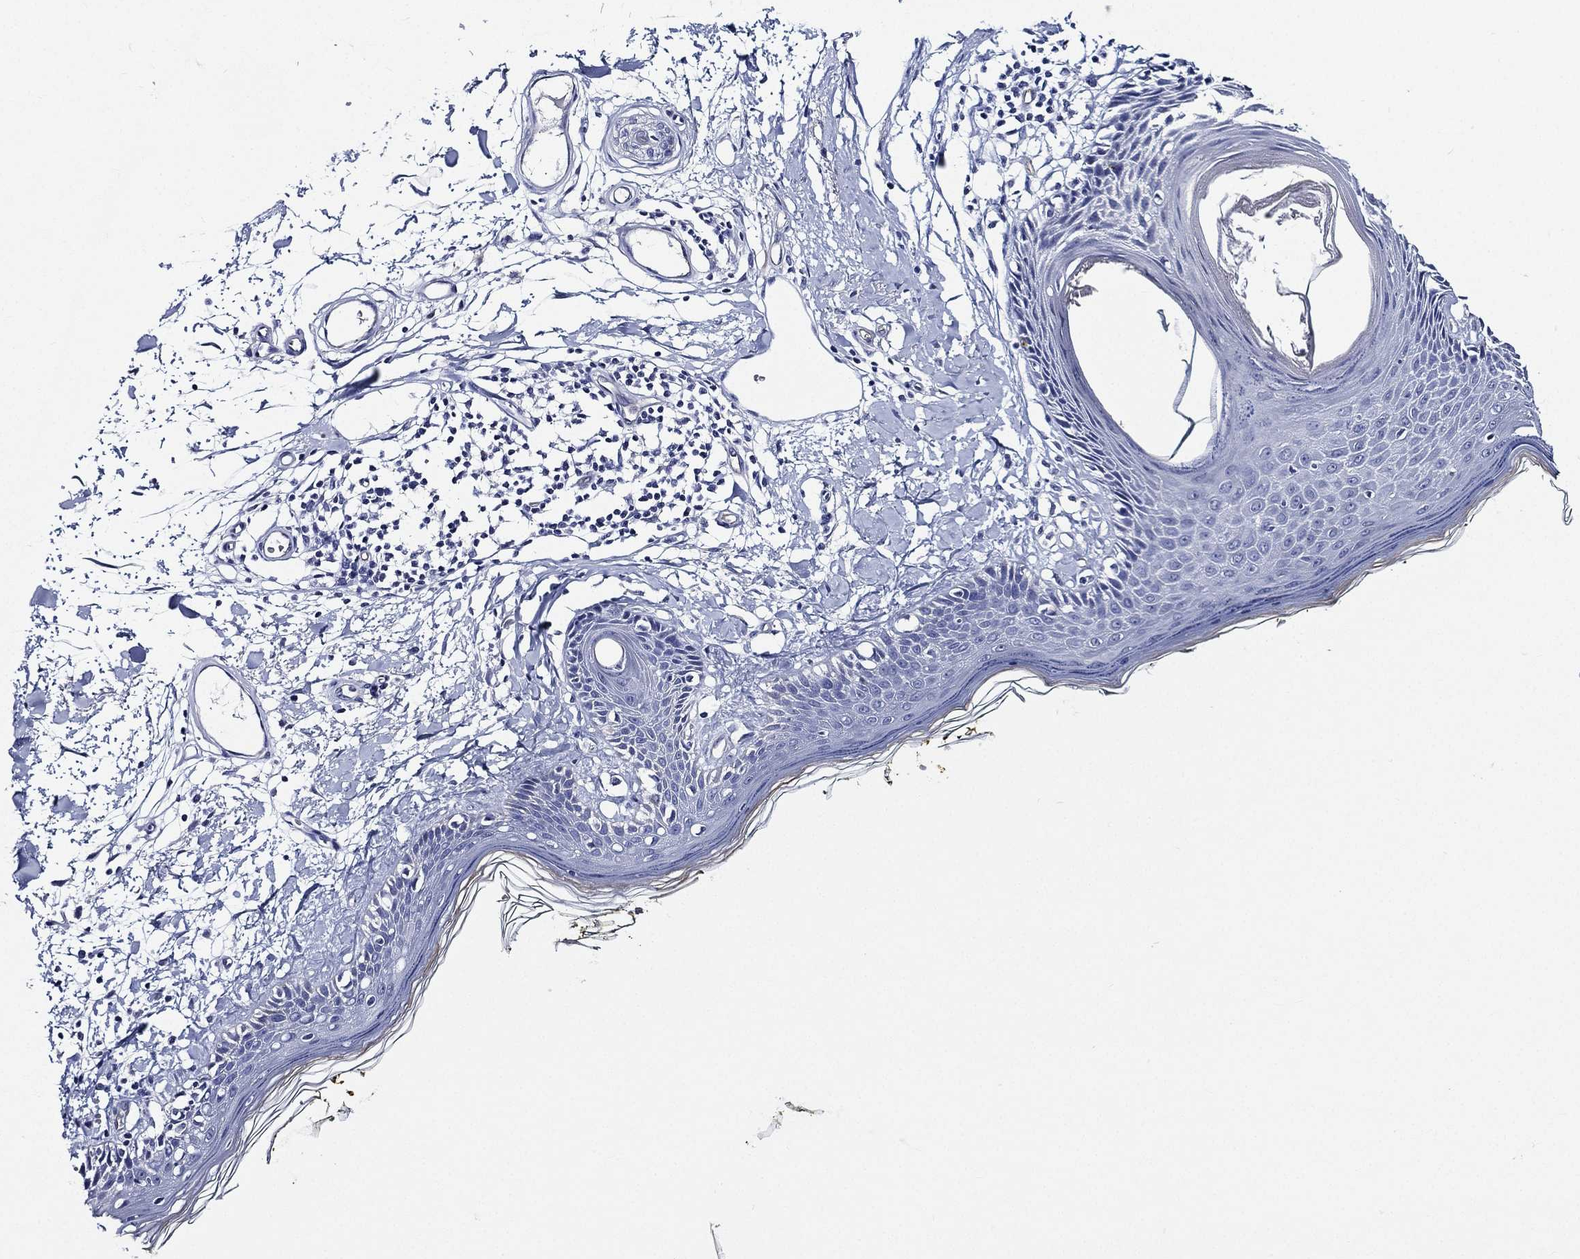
{"staining": {"intensity": "negative", "quantity": "none", "location": "none"}, "tissue": "skin", "cell_type": "Fibroblasts", "image_type": "normal", "snomed": [{"axis": "morphology", "description": "Normal tissue, NOS"}, {"axis": "topography", "description": "Skin"}], "caption": "Immunohistochemical staining of benign human skin reveals no significant staining in fibroblasts. Brightfield microscopy of immunohistochemistry stained with DAB (3,3'-diaminobenzidine) (brown) and hematoxylin (blue), captured at high magnification.", "gene": "NEDD9", "patient": {"sex": "male", "age": 76}}